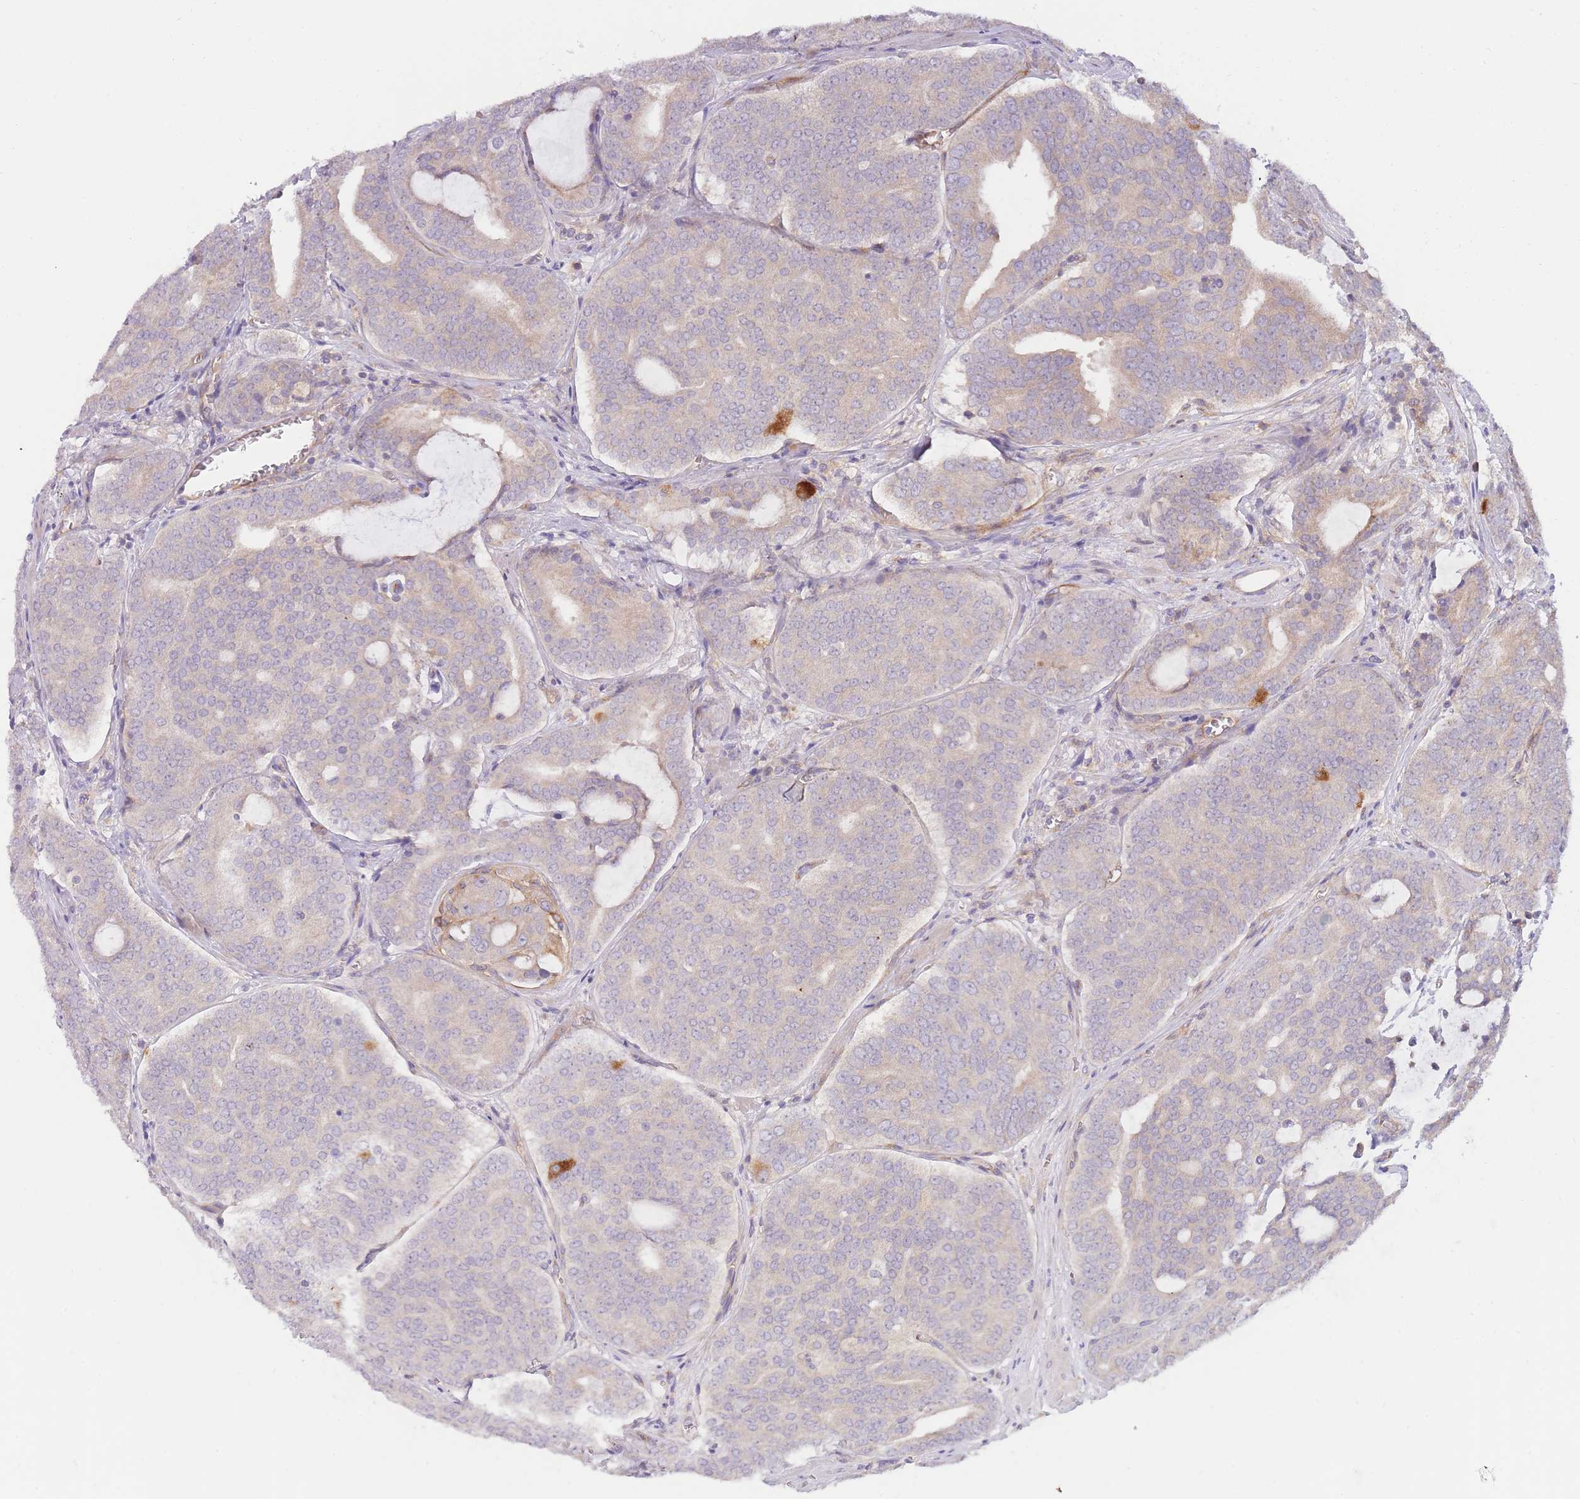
{"staining": {"intensity": "weak", "quantity": "<25%", "location": "cytoplasmic/membranous"}, "tissue": "prostate cancer", "cell_type": "Tumor cells", "image_type": "cancer", "snomed": [{"axis": "morphology", "description": "Adenocarcinoma, High grade"}, {"axis": "topography", "description": "Prostate"}], "caption": "A micrograph of human prostate adenocarcinoma (high-grade) is negative for staining in tumor cells.", "gene": "WDR93", "patient": {"sex": "male", "age": 55}}